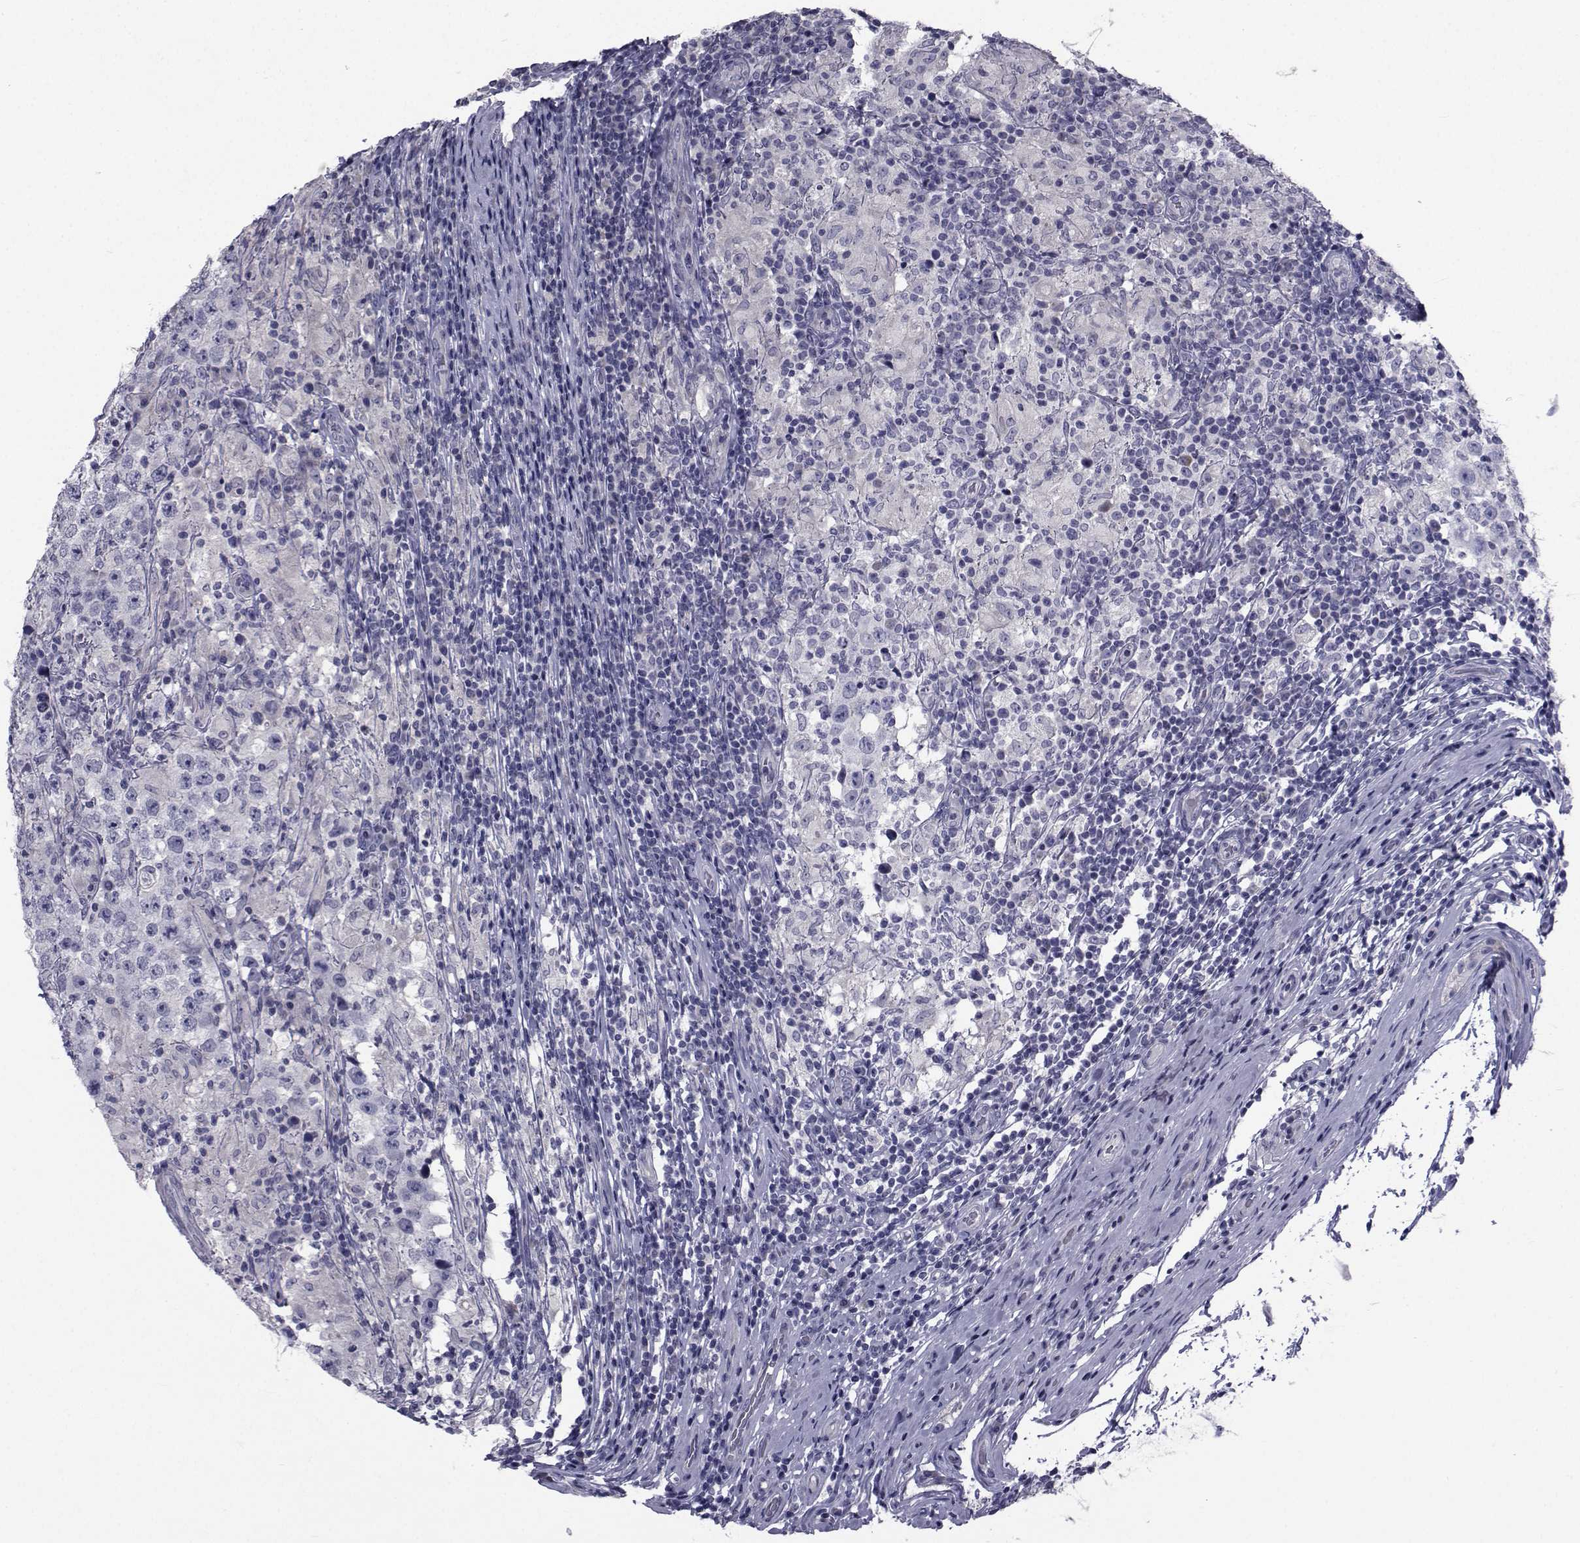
{"staining": {"intensity": "negative", "quantity": "none", "location": "none"}, "tissue": "testis cancer", "cell_type": "Tumor cells", "image_type": "cancer", "snomed": [{"axis": "morphology", "description": "Seminoma, NOS"}, {"axis": "morphology", "description": "Carcinoma, Embryonal, NOS"}, {"axis": "topography", "description": "Testis"}], "caption": "The photomicrograph shows no significant expression in tumor cells of seminoma (testis).", "gene": "CHRNA1", "patient": {"sex": "male", "age": 41}}